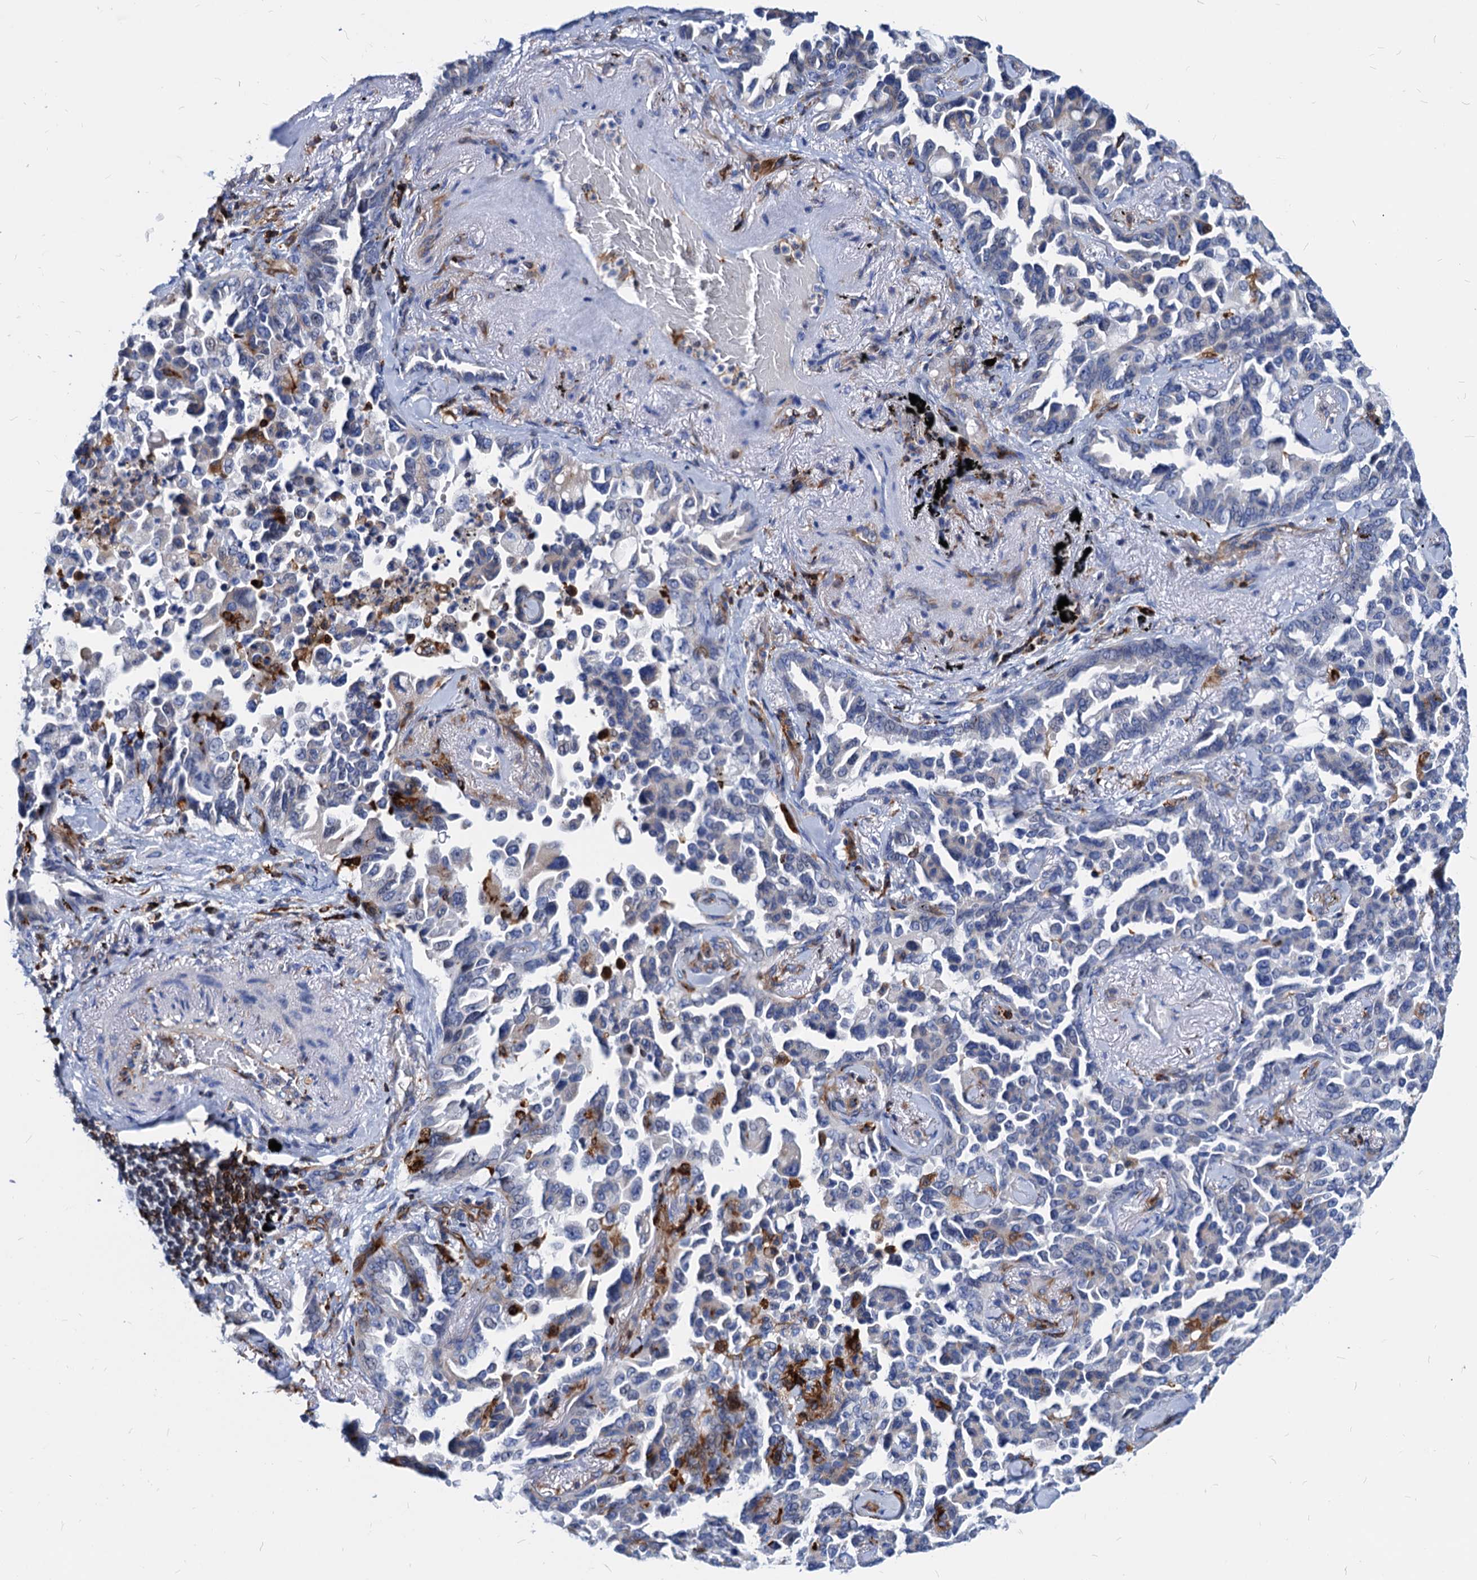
{"staining": {"intensity": "moderate", "quantity": "<25%", "location": "cytoplasmic/membranous"}, "tissue": "lung cancer", "cell_type": "Tumor cells", "image_type": "cancer", "snomed": [{"axis": "morphology", "description": "Adenocarcinoma, NOS"}, {"axis": "topography", "description": "Lung"}], "caption": "This histopathology image reveals lung cancer stained with immunohistochemistry to label a protein in brown. The cytoplasmic/membranous of tumor cells show moderate positivity for the protein. Nuclei are counter-stained blue.", "gene": "LCP2", "patient": {"sex": "female", "age": 67}}